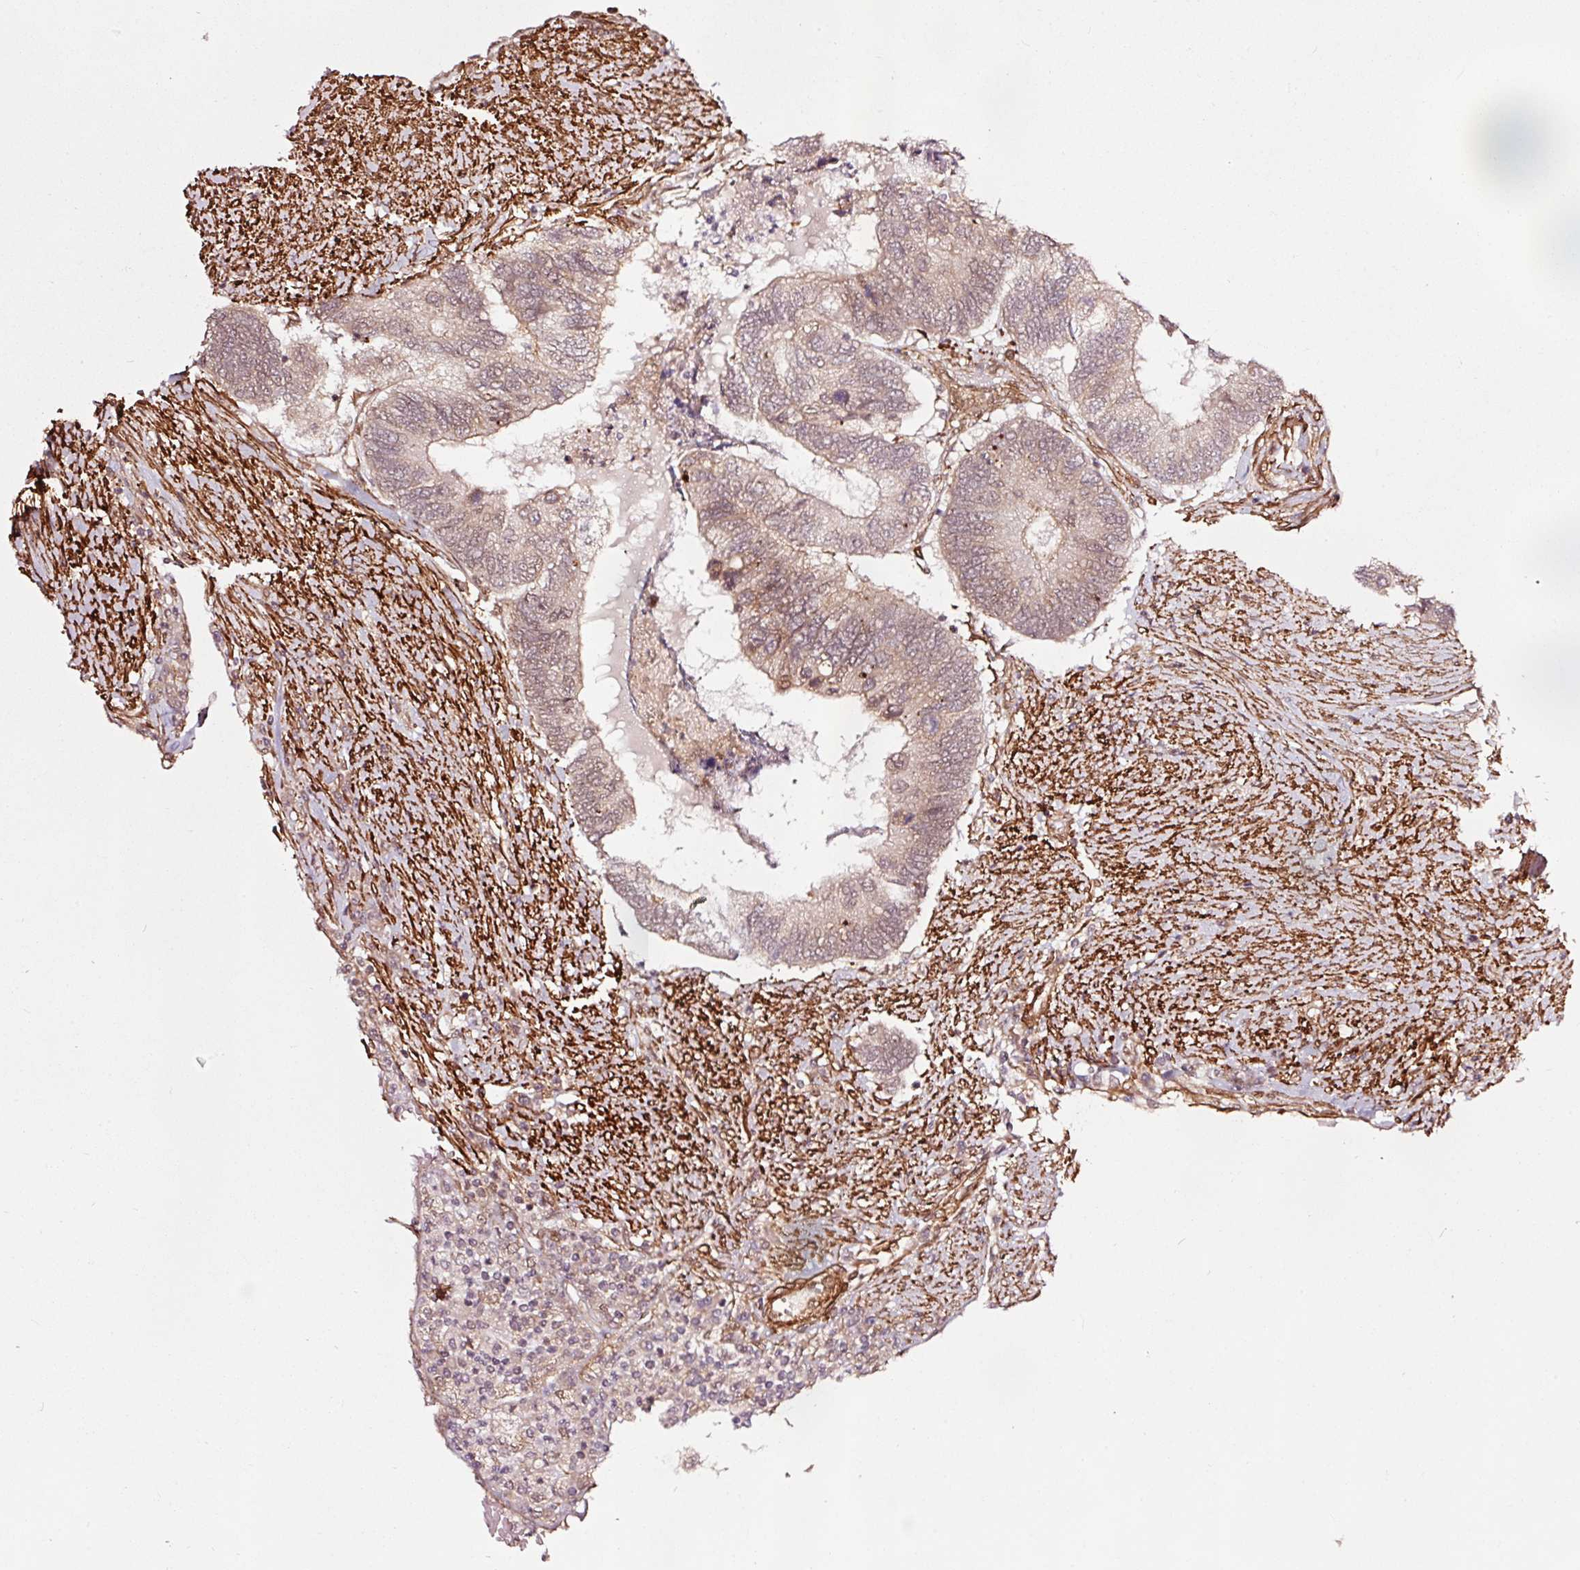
{"staining": {"intensity": "weak", "quantity": "25%-75%", "location": "cytoplasmic/membranous,nuclear"}, "tissue": "colorectal cancer", "cell_type": "Tumor cells", "image_type": "cancer", "snomed": [{"axis": "morphology", "description": "Adenocarcinoma, NOS"}, {"axis": "topography", "description": "Colon"}], "caption": "Immunohistochemistry image of neoplastic tissue: human colorectal adenocarcinoma stained using IHC reveals low levels of weak protein expression localized specifically in the cytoplasmic/membranous and nuclear of tumor cells, appearing as a cytoplasmic/membranous and nuclear brown color.", "gene": "TPM1", "patient": {"sex": "female", "age": 67}}